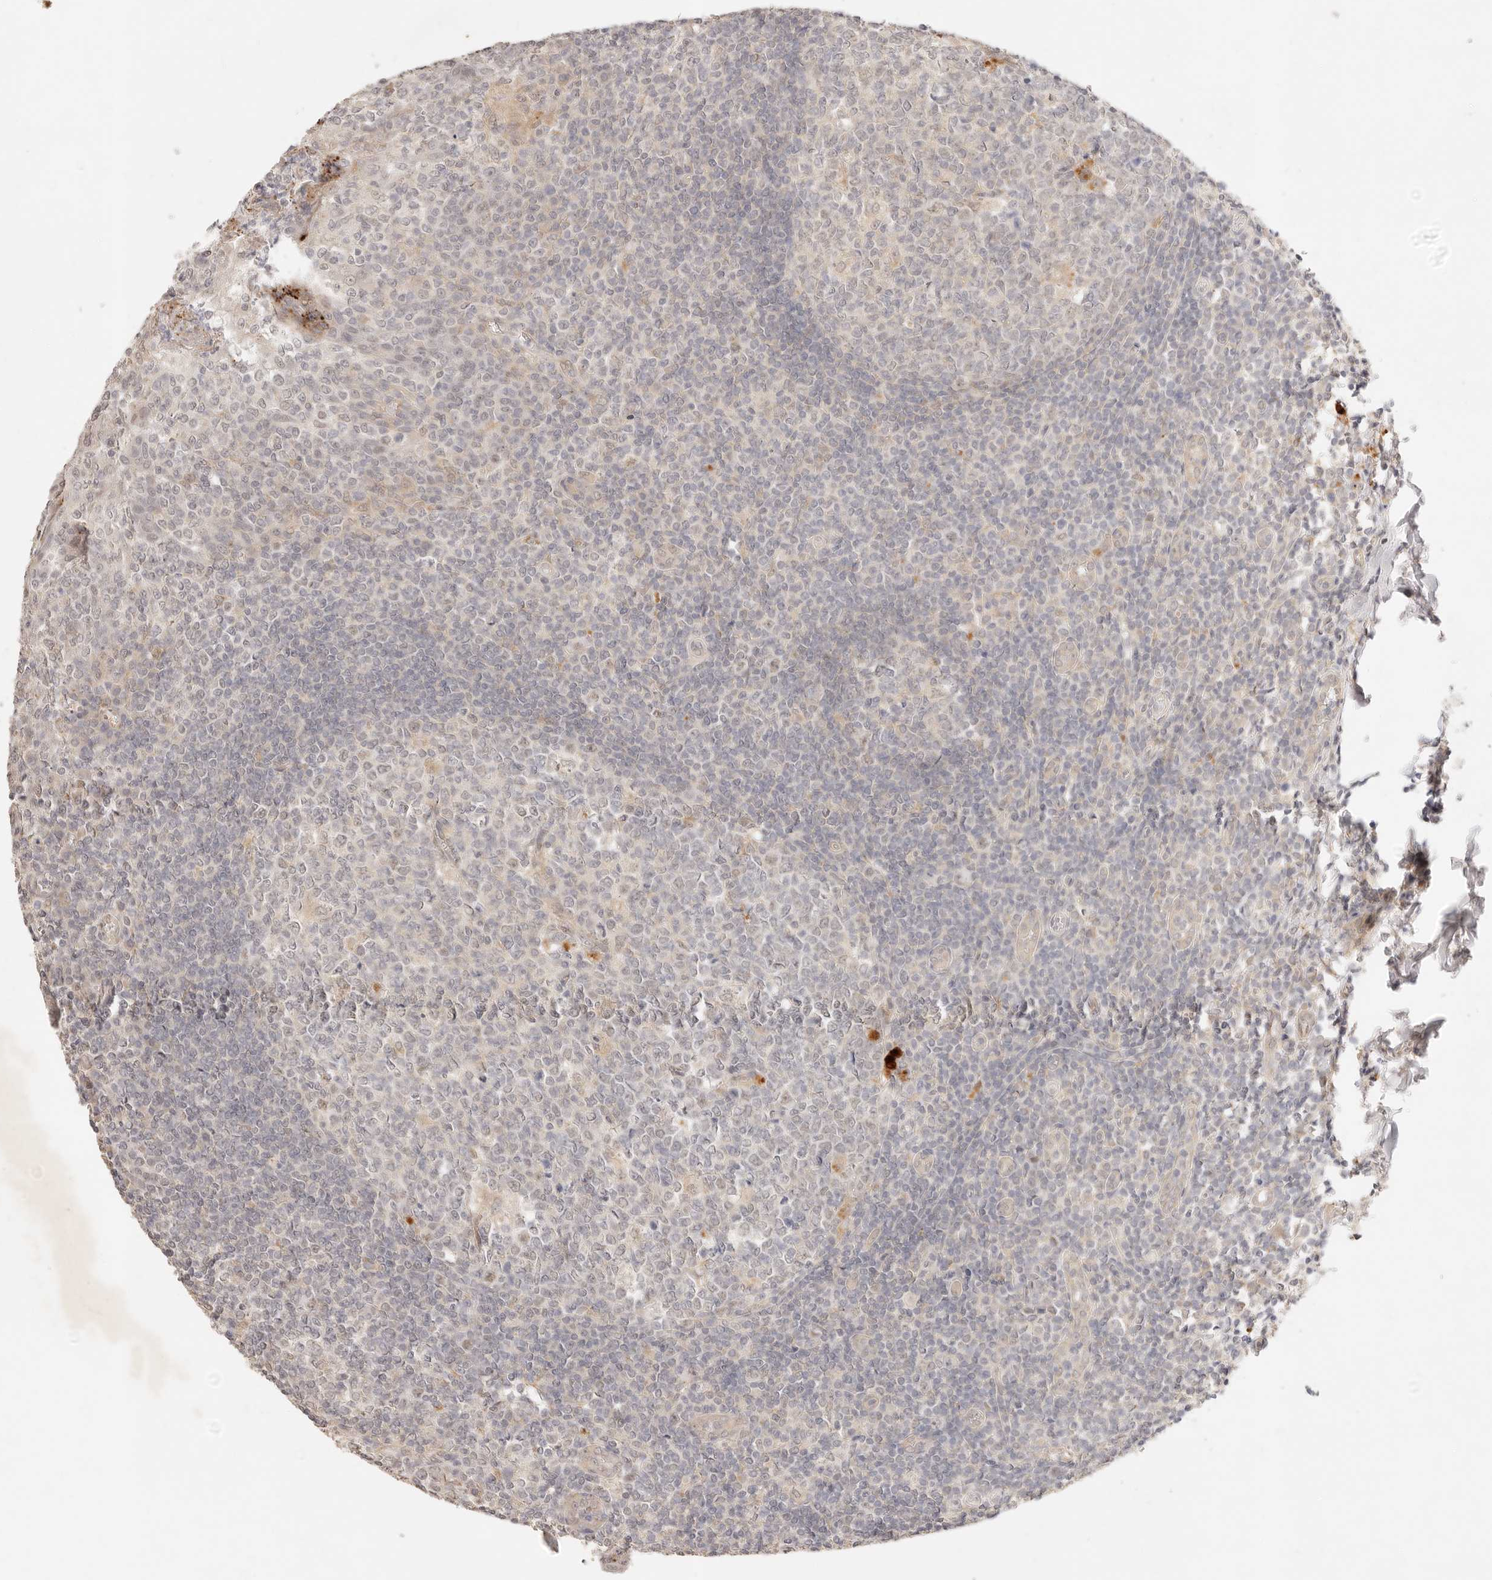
{"staining": {"intensity": "weak", "quantity": "<25%", "location": "cytoplasmic/membranous"}, "tissue": "tonsil", "cell_type": "Germinal center cells", "image_type": "normal", "snomed": [{"axis": "morphology", "description": "Normal tissue, NOS"}, {"axis": "topography", "description": "Tonsil"}], "caption": "Immunohistochemistry histopathology image of normal tonsil: human tonsil stained with DAB (3,3'-diaminobenzidine) shows no significant protein expression in germinal center cells.", "gene": "GPR156", "patient": {"sex": "female", "age": 19}}